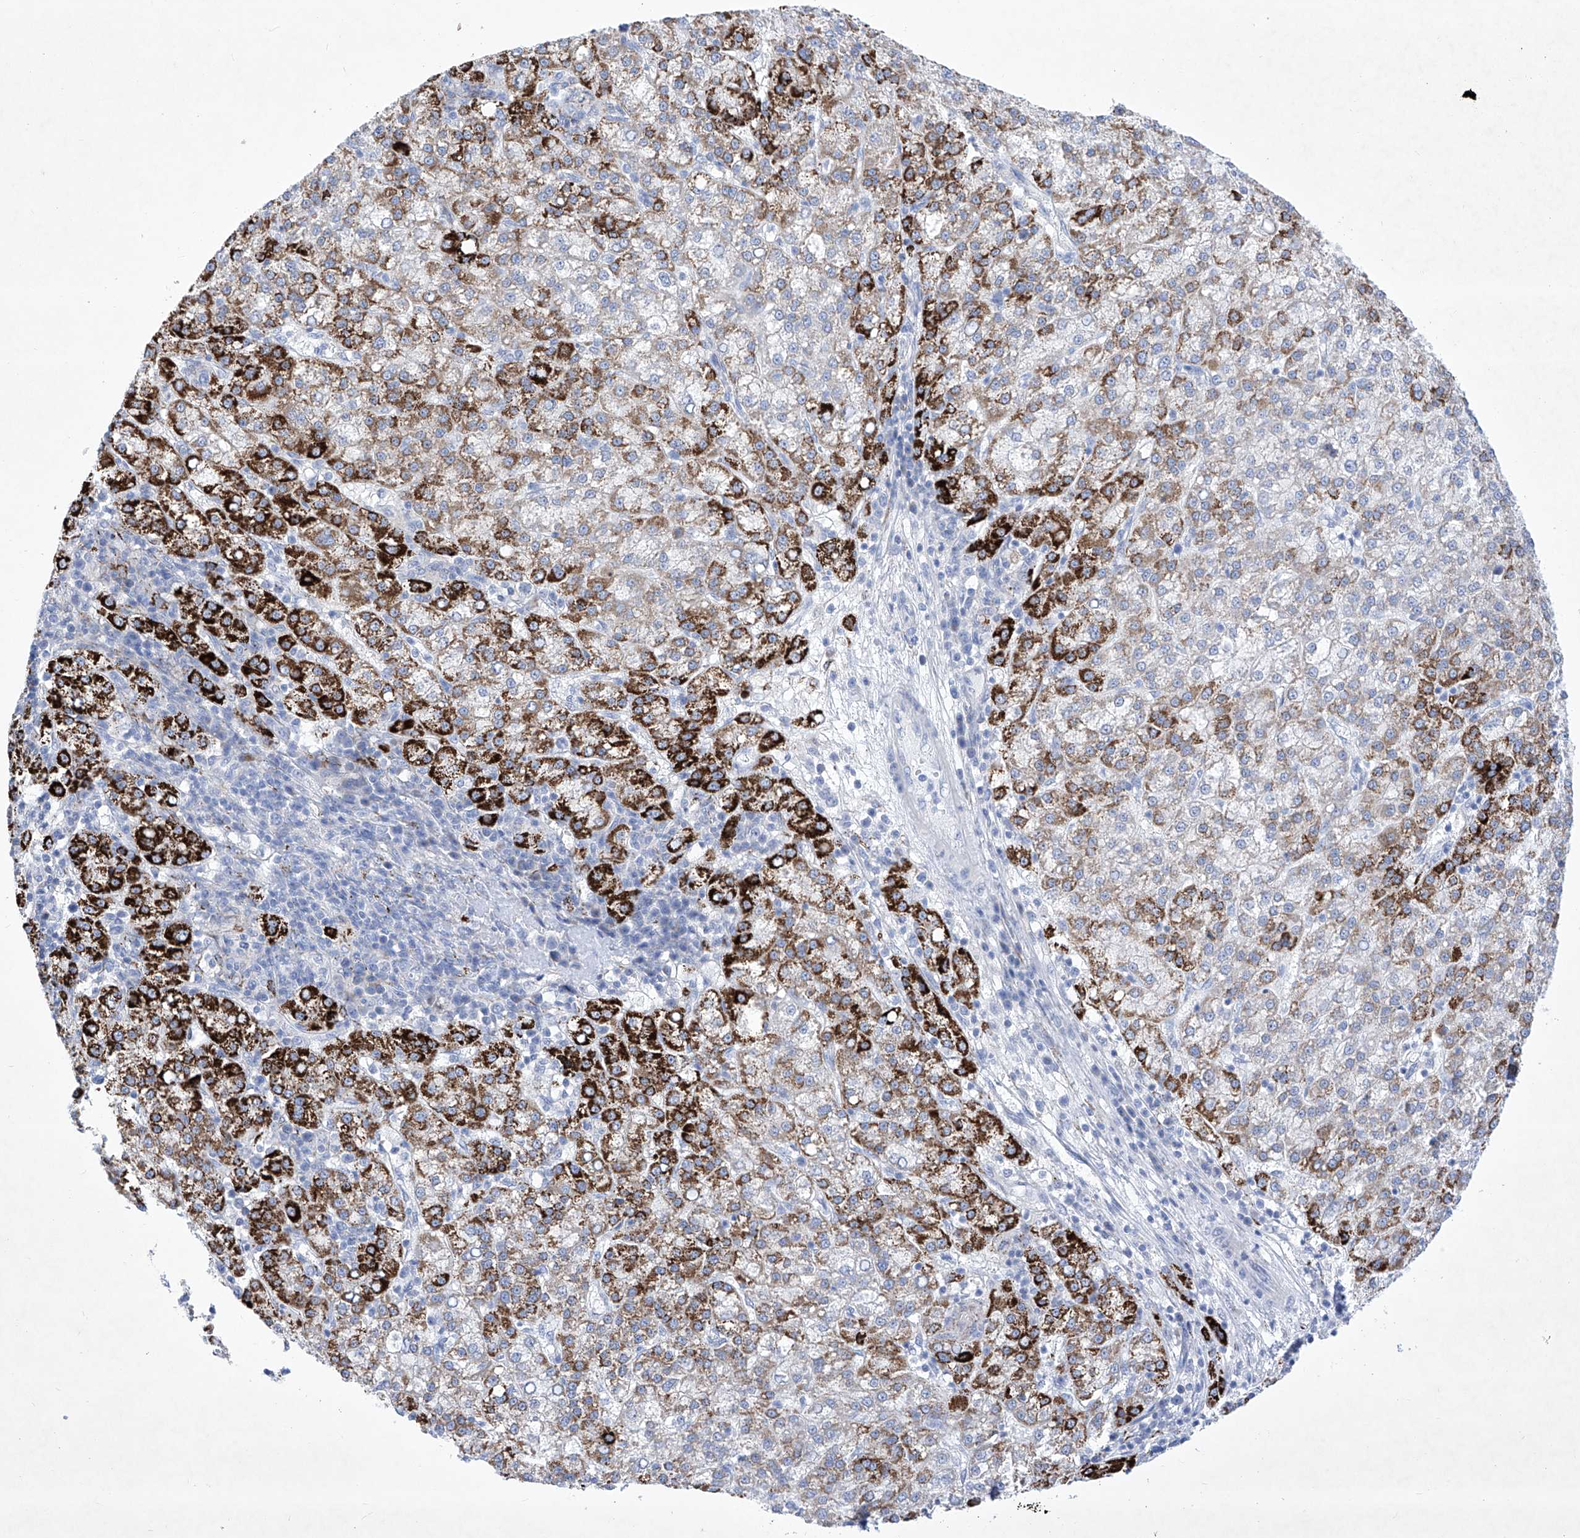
{"staining": {"intensity": "strong", "quantity": "25%-75%", "location": "cytoplasmic/membranous"}, "tissue": "liver cancer", "cell_type": "Tumor cells", "image_type": "cancer", "snomed": [{"axis": "morphology", "description": "Carcinoma, Hepatocellular, NOS"}, {"axis": "topography", "description": "Liver"}], "caption": "An IHC image of tumor tissue is shown. Protein staining in brown labels strong cytoplasmic/membranous positivity in liver cancer within tumor cells. Nuclei are stained in blue.", "gene": "C1orf87", "patient": {"sex": "female", "age": 58}}